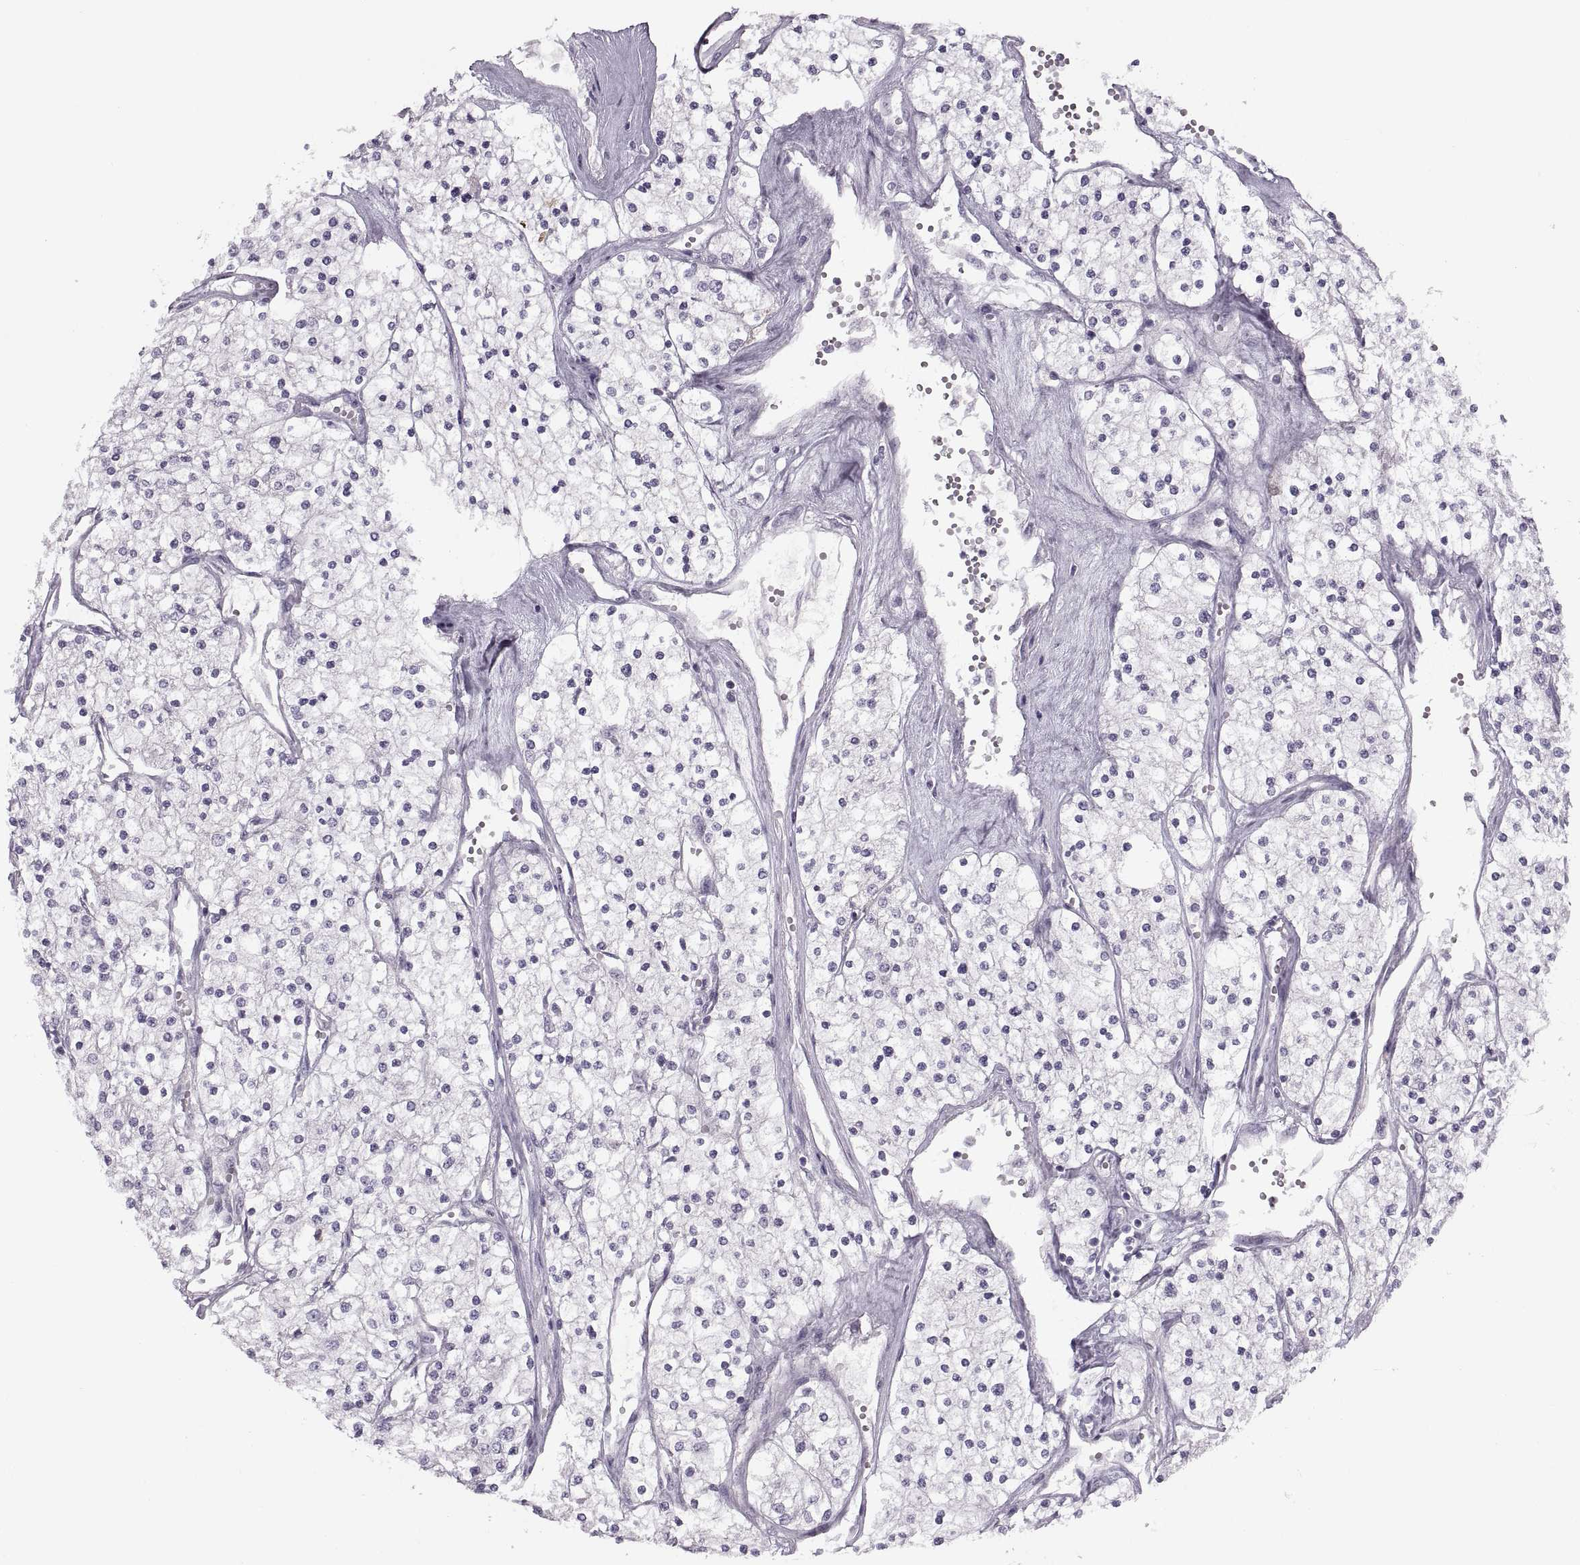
{"staining": {"intensity": "negative", "quantity": "none", "location": "none"}, "tissue": "renal cancer", "cell_type": "Tumor cells", "image_type": "cancer", "snomed": [{"axis": "morphology", "description": "Adenocarcinoma, NOS"}, {"axis": "topography", "description": "Kidney"}], "caption": "Tumor cells show no significant staining in adenocarcinoma (renal). The staining is performed using DAB brown chromogen with nuclei counter-stained in using hematoxylin.", "gene": "H2AP", "patient": {"sex": "male", "age": 80}}